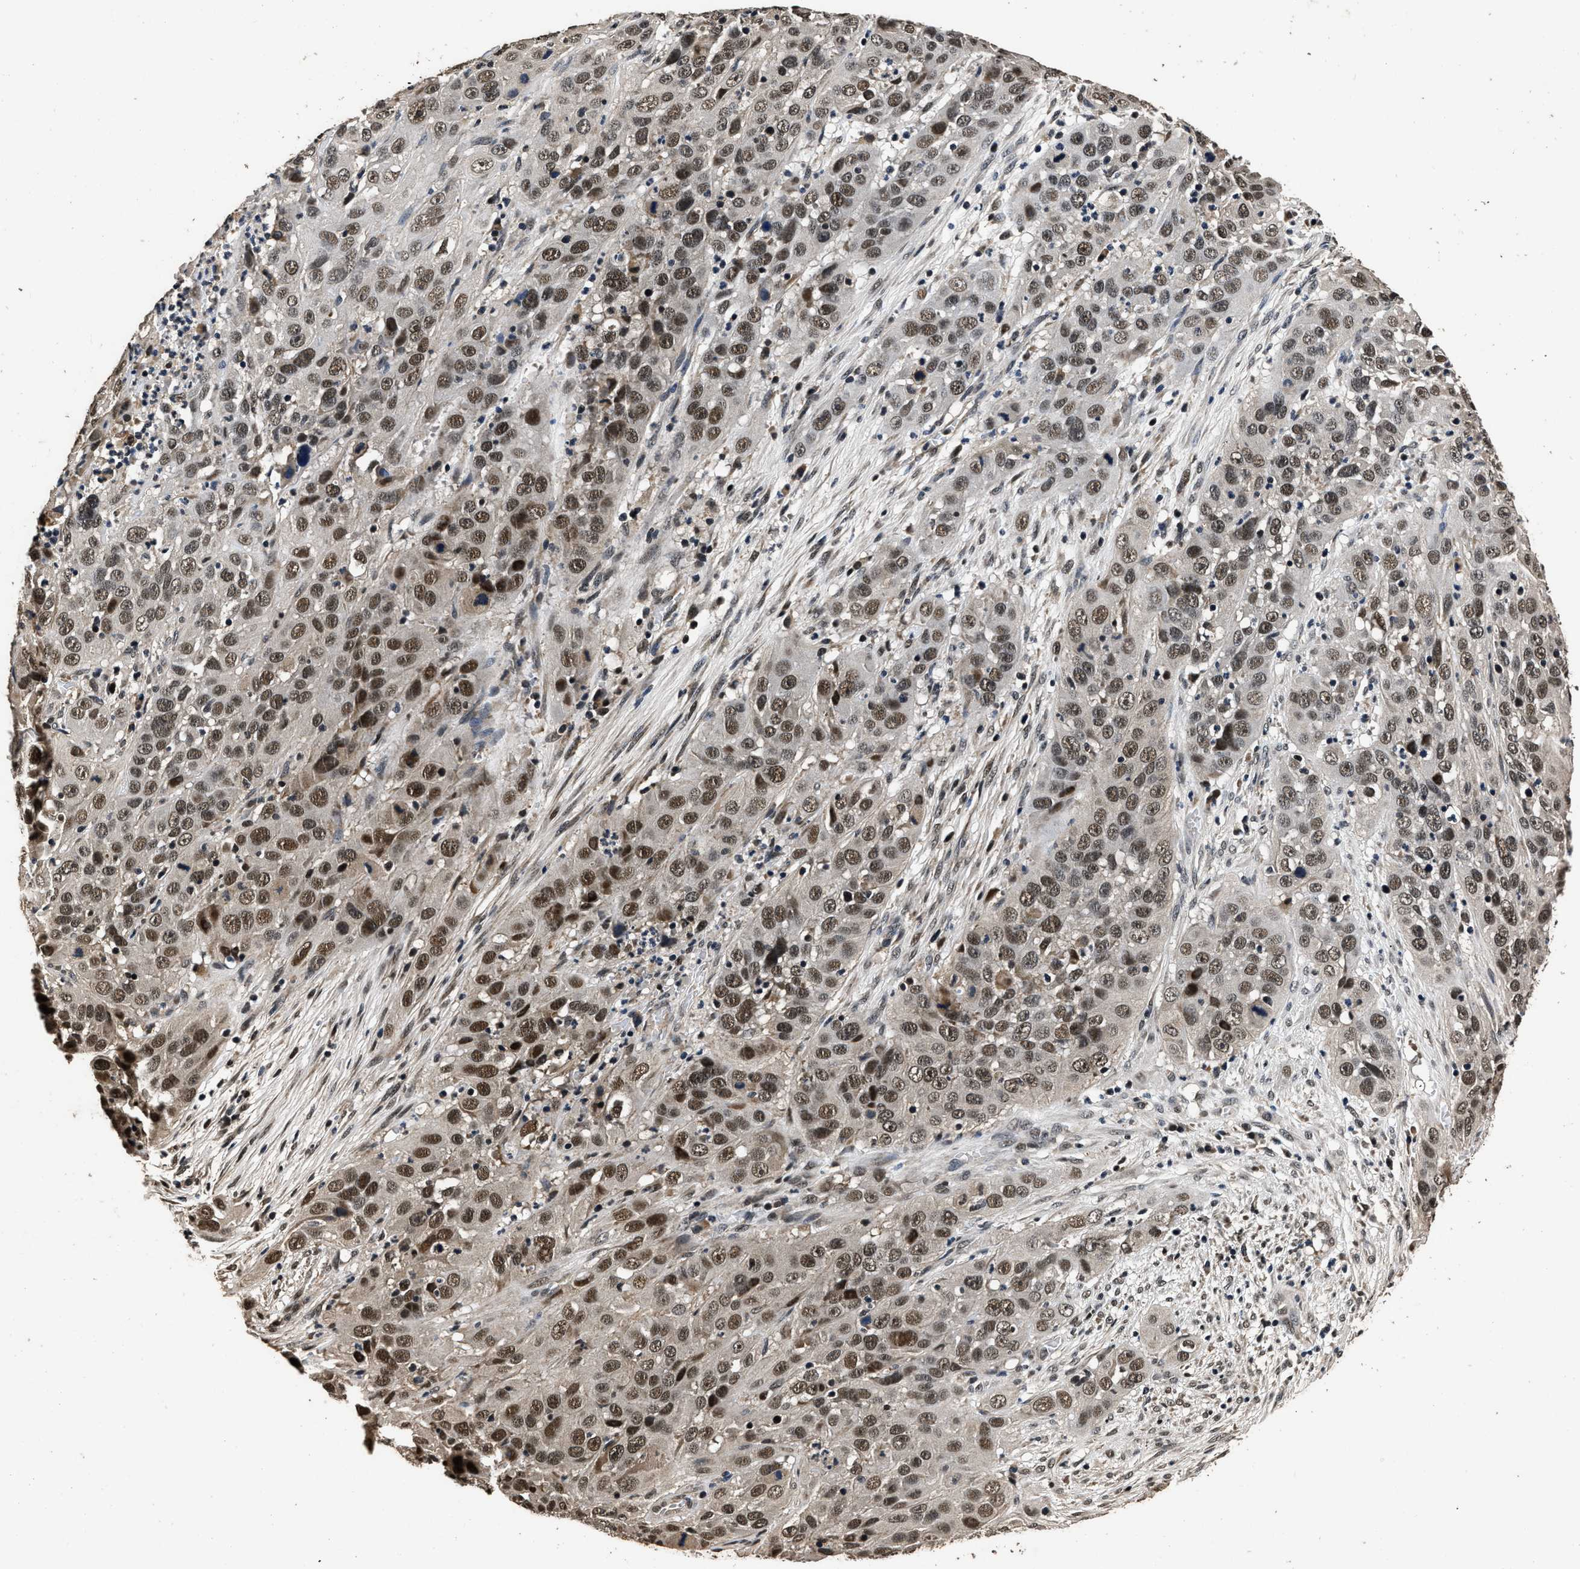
{"staining": {"intensity": "moderate", "quantity": ">75%", "location": "nuclear"}, "tissue": "cervical cancer", "cell_type": "Tumor cells", "image_type": "cancer", "snomed": [{"axis": "morphology", "description": "Squamous cell carcinoma, NOS"}, {"axis": "topography", "description": "Cervix"}], "caption": "Protein expression analysis of squamous cell carcinoma (cervical) demonstrates moderate nuclear expression in approximately >75% of tumor cells.", "gene": "CSTF1", "patient": {"sex": "female", "age": 32}}